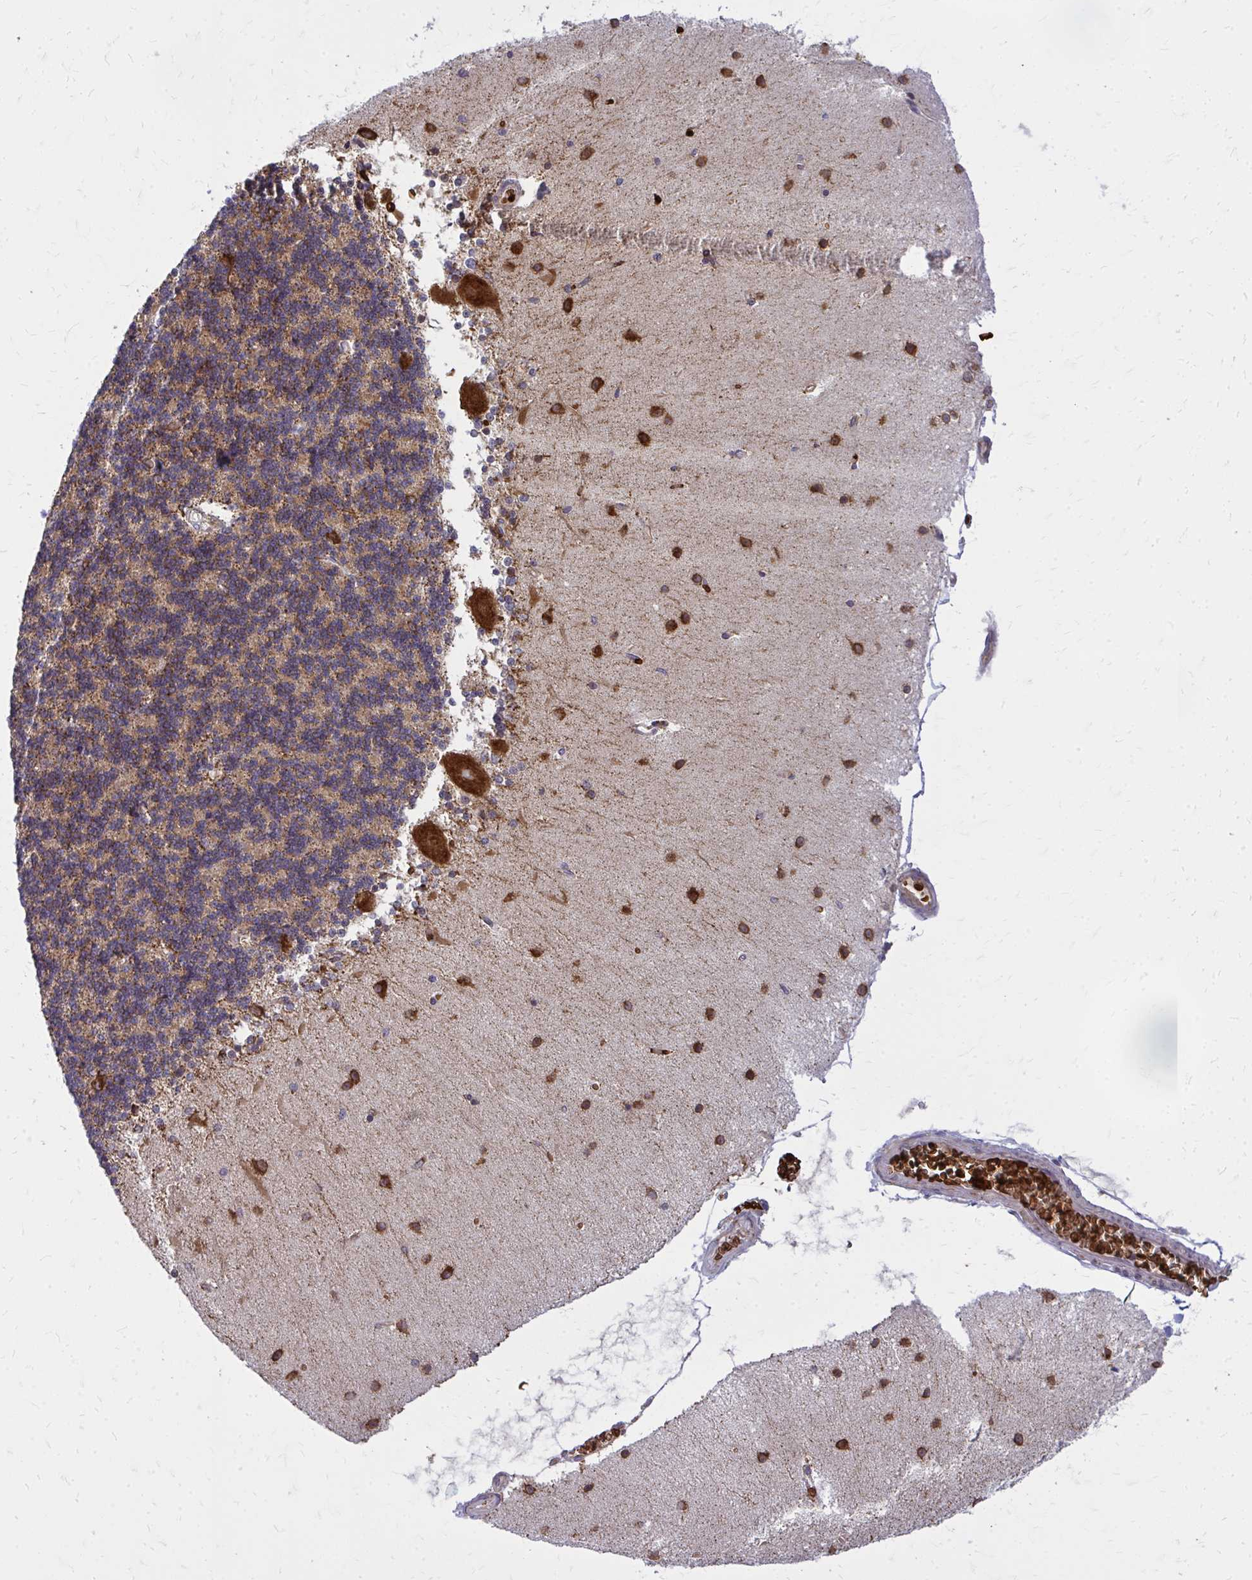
{"staining": {"intensity": "moderate", "quantity": ">75%", "location": "cytoplasmic/membranous"}, "tissue": "cerebellum", "cell_type": "Cells in granular layer", "image_type": "normal", "snomed": [{"axis": "morphology", "description": "Normal tissue, NOS"}, {"axis": "topography", "description": "Cerebellum"}], "caption": "Moderate cytoplasmic/membranous protein staining is appreciated in about >75% of cells in granular layer in cerebellum. (brown staining indicates protein expression, while blue staining denotes nuclei).", "gene": "PDK4", "patient": {"sex": "female", "age": 54}}